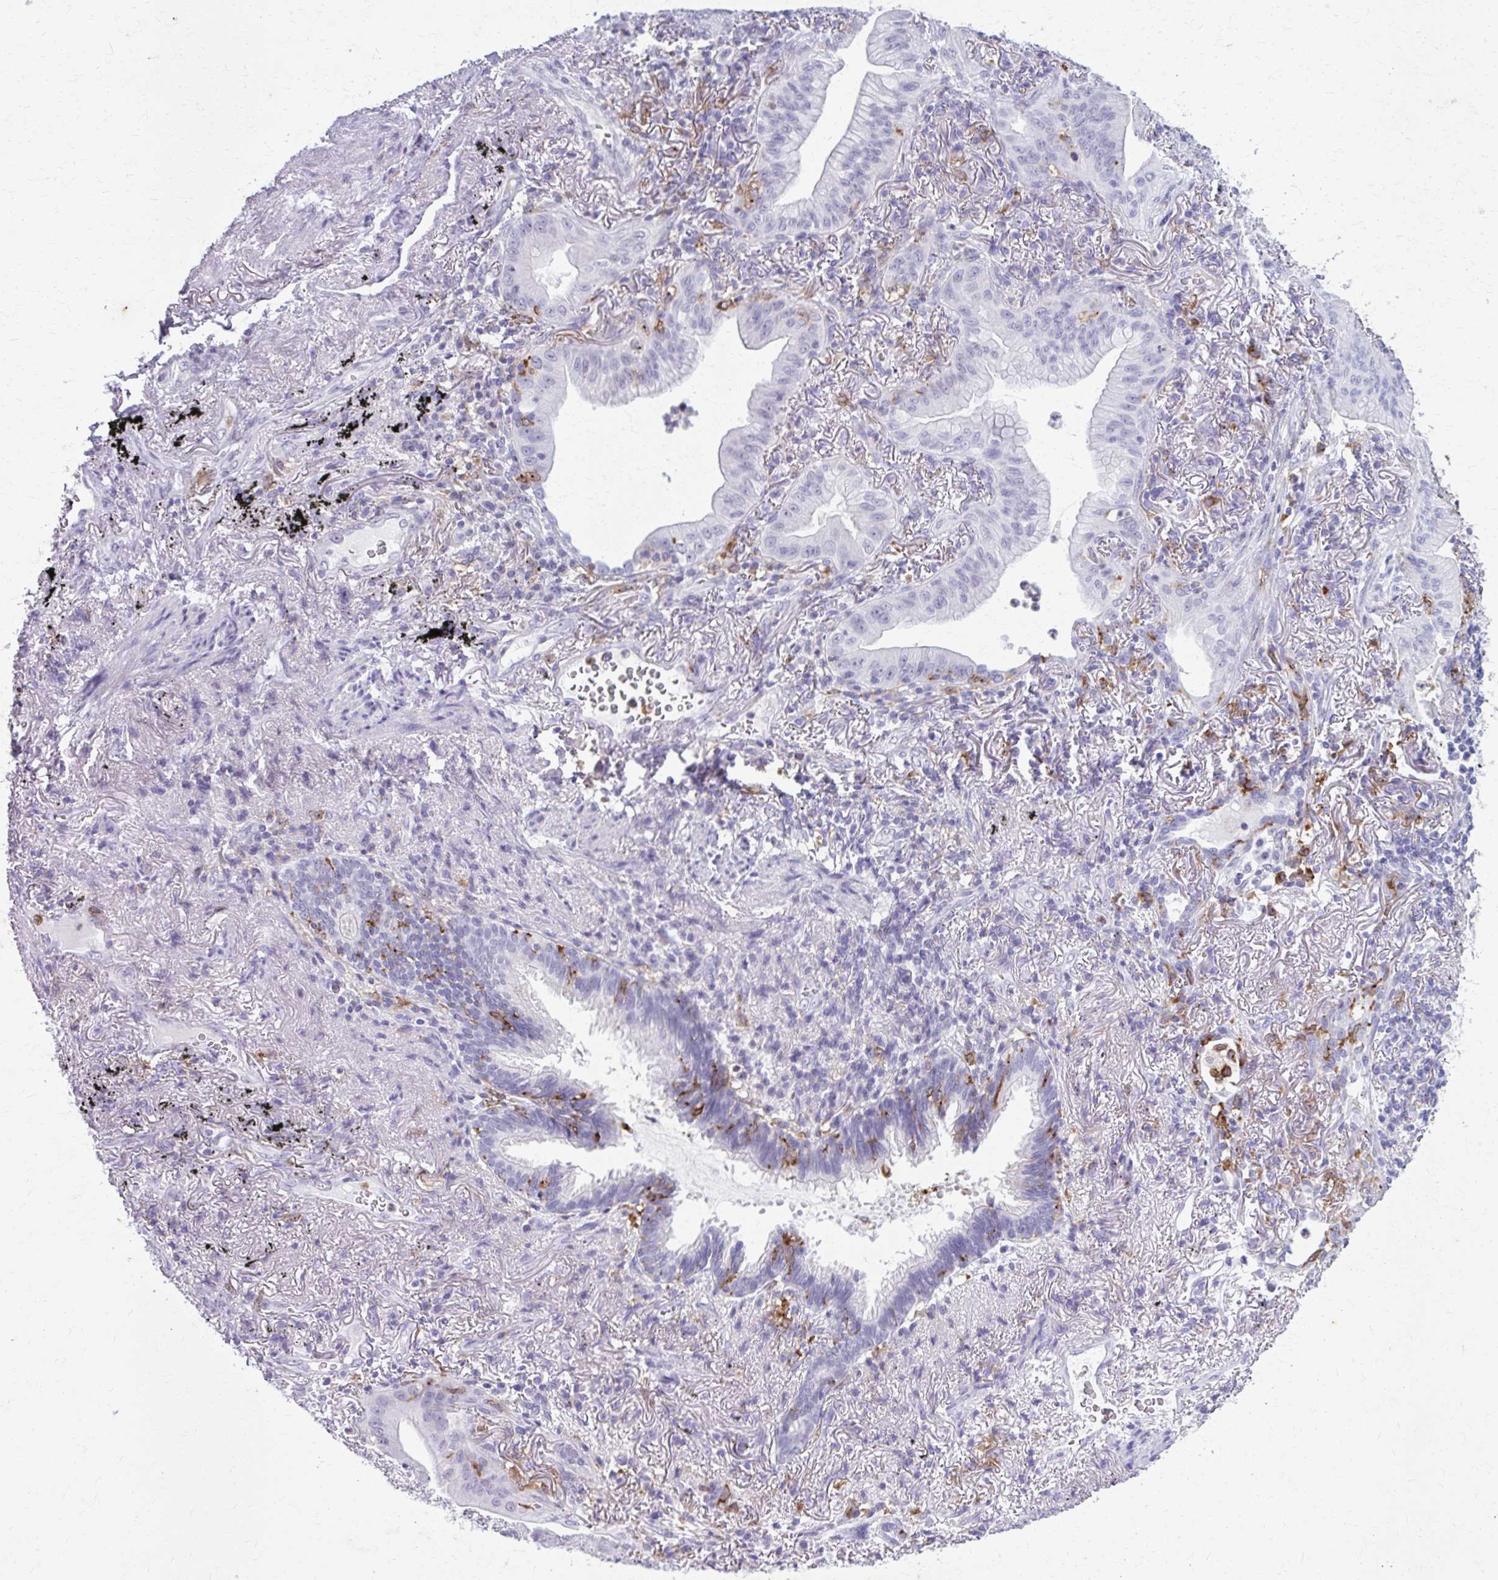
{"staining": {"intensity": "negative", "quantity": "none", "location": "none"}, "tissue": "lung cancer", "cell_type": "Tumor cells", "image_type": "cancer", "snomed": [{"axis": "morphology", "description": "Adenocarcinoma, NOS"}, {"axis": "topography", "description": "Lung"}], "caption": "Immunohistochemistry (IHC) micrograph of human lung adenocarcinoma stained for a protein (brown), which reveals no staining in tumor cells. (DAB (3,3'-diaminobenzidine) immunohistochemistry visualized using brightfield microscopy, high magnification).", "gene": "CARD9", "patient": {"sex": "male", "age": 77}}